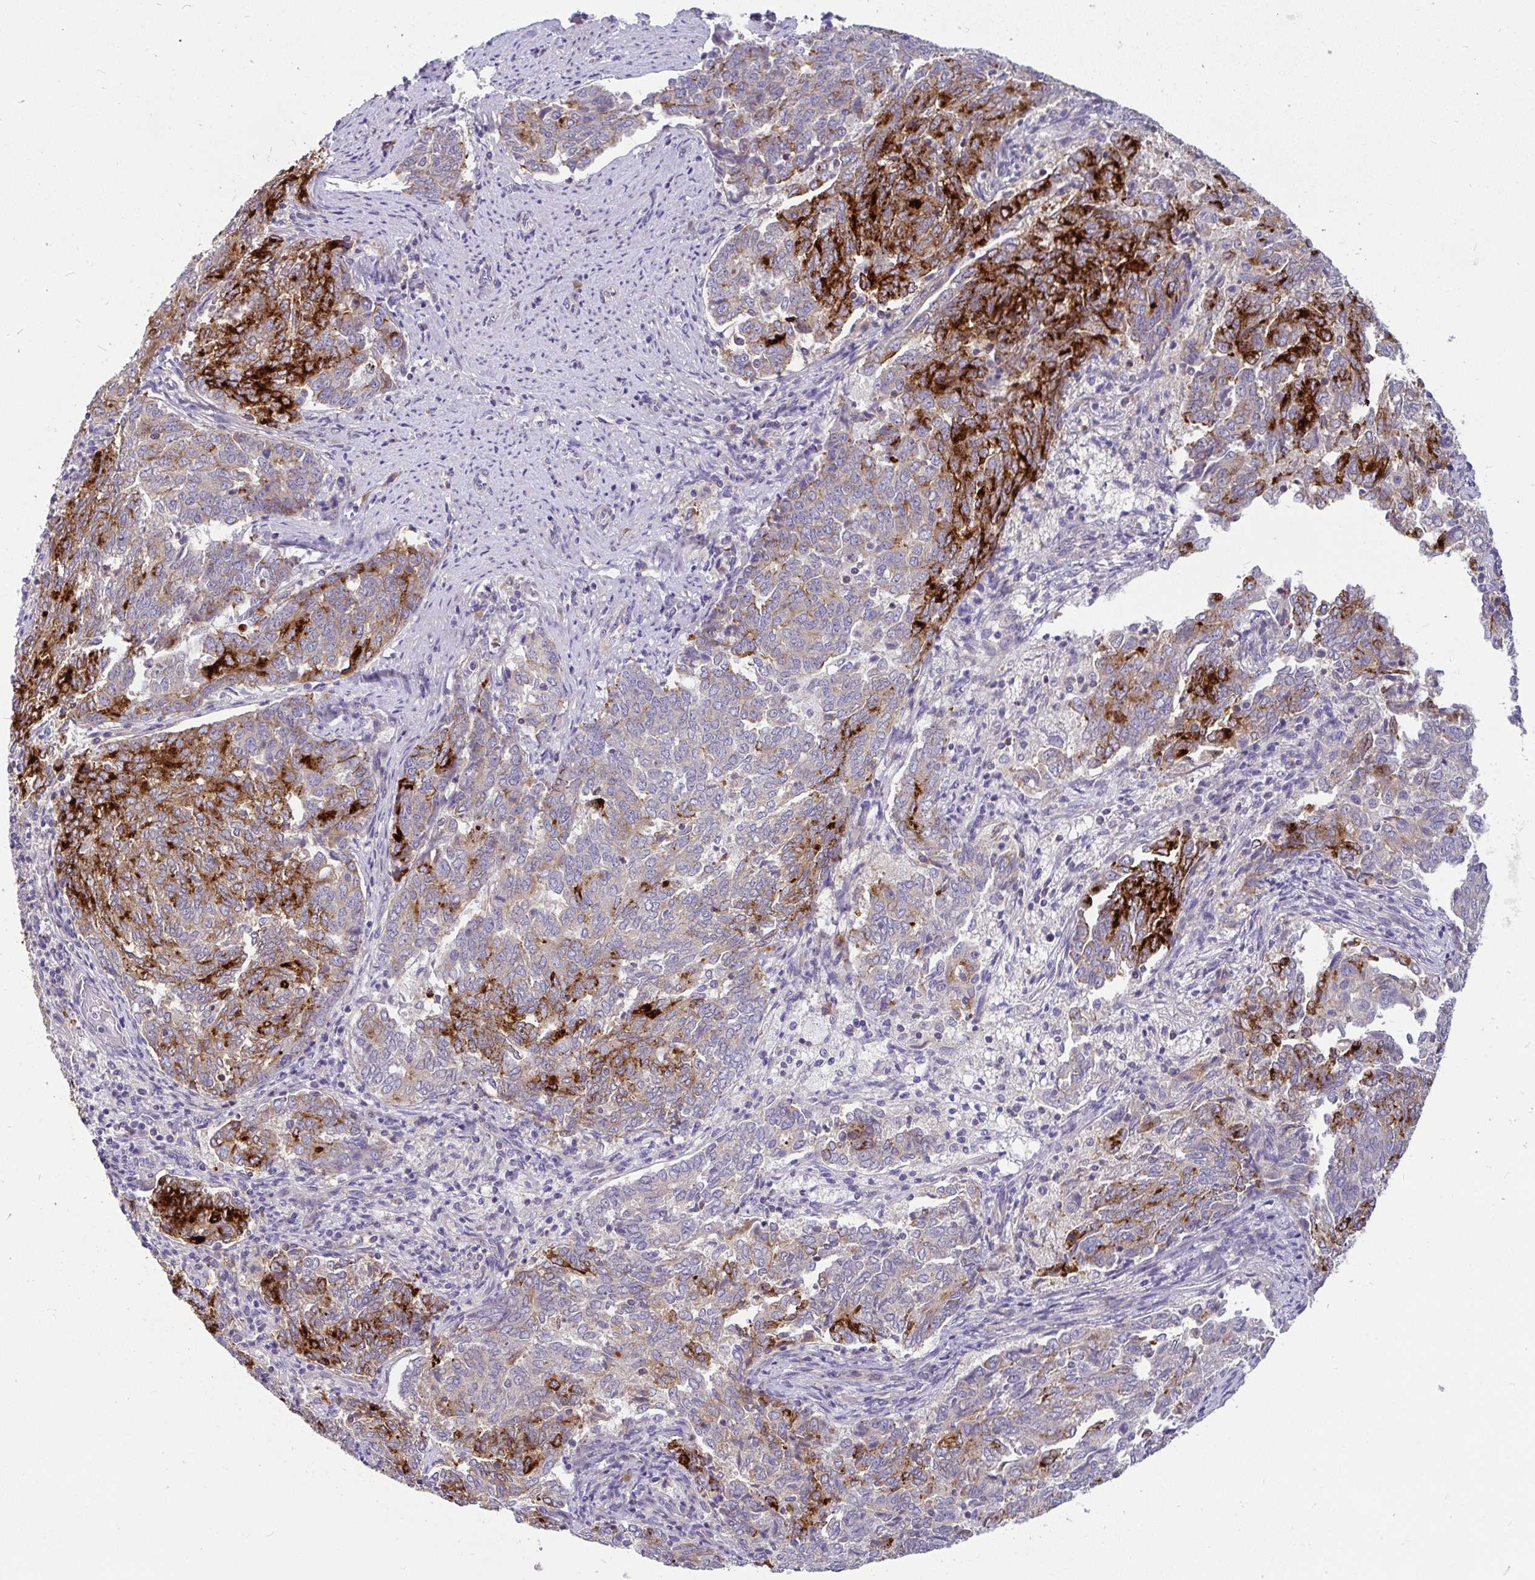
{"staining": {"intensity": "strong", "quantity": "25%-75%", "location": "cytoplasmic/membranous"}, "tissue": "endometrial cancer", "cell_type": "Tumor cells", "image_type": "cancer", "snomed": [{"axis": "morphology", "description": "Adenocarcinoma, NOS"}, {"axis": "topography", "description": "Endometrium"}], "caption": "About 25%-75% of tumor cells in human endometrial cancer (adenocarcinoma) reveal strong cytoplasmic/membranous protein expression as visualized by brown immunohistochemical staining.", "gene": "LRRC26", "patient": {"sex": "female", "age": 80}}